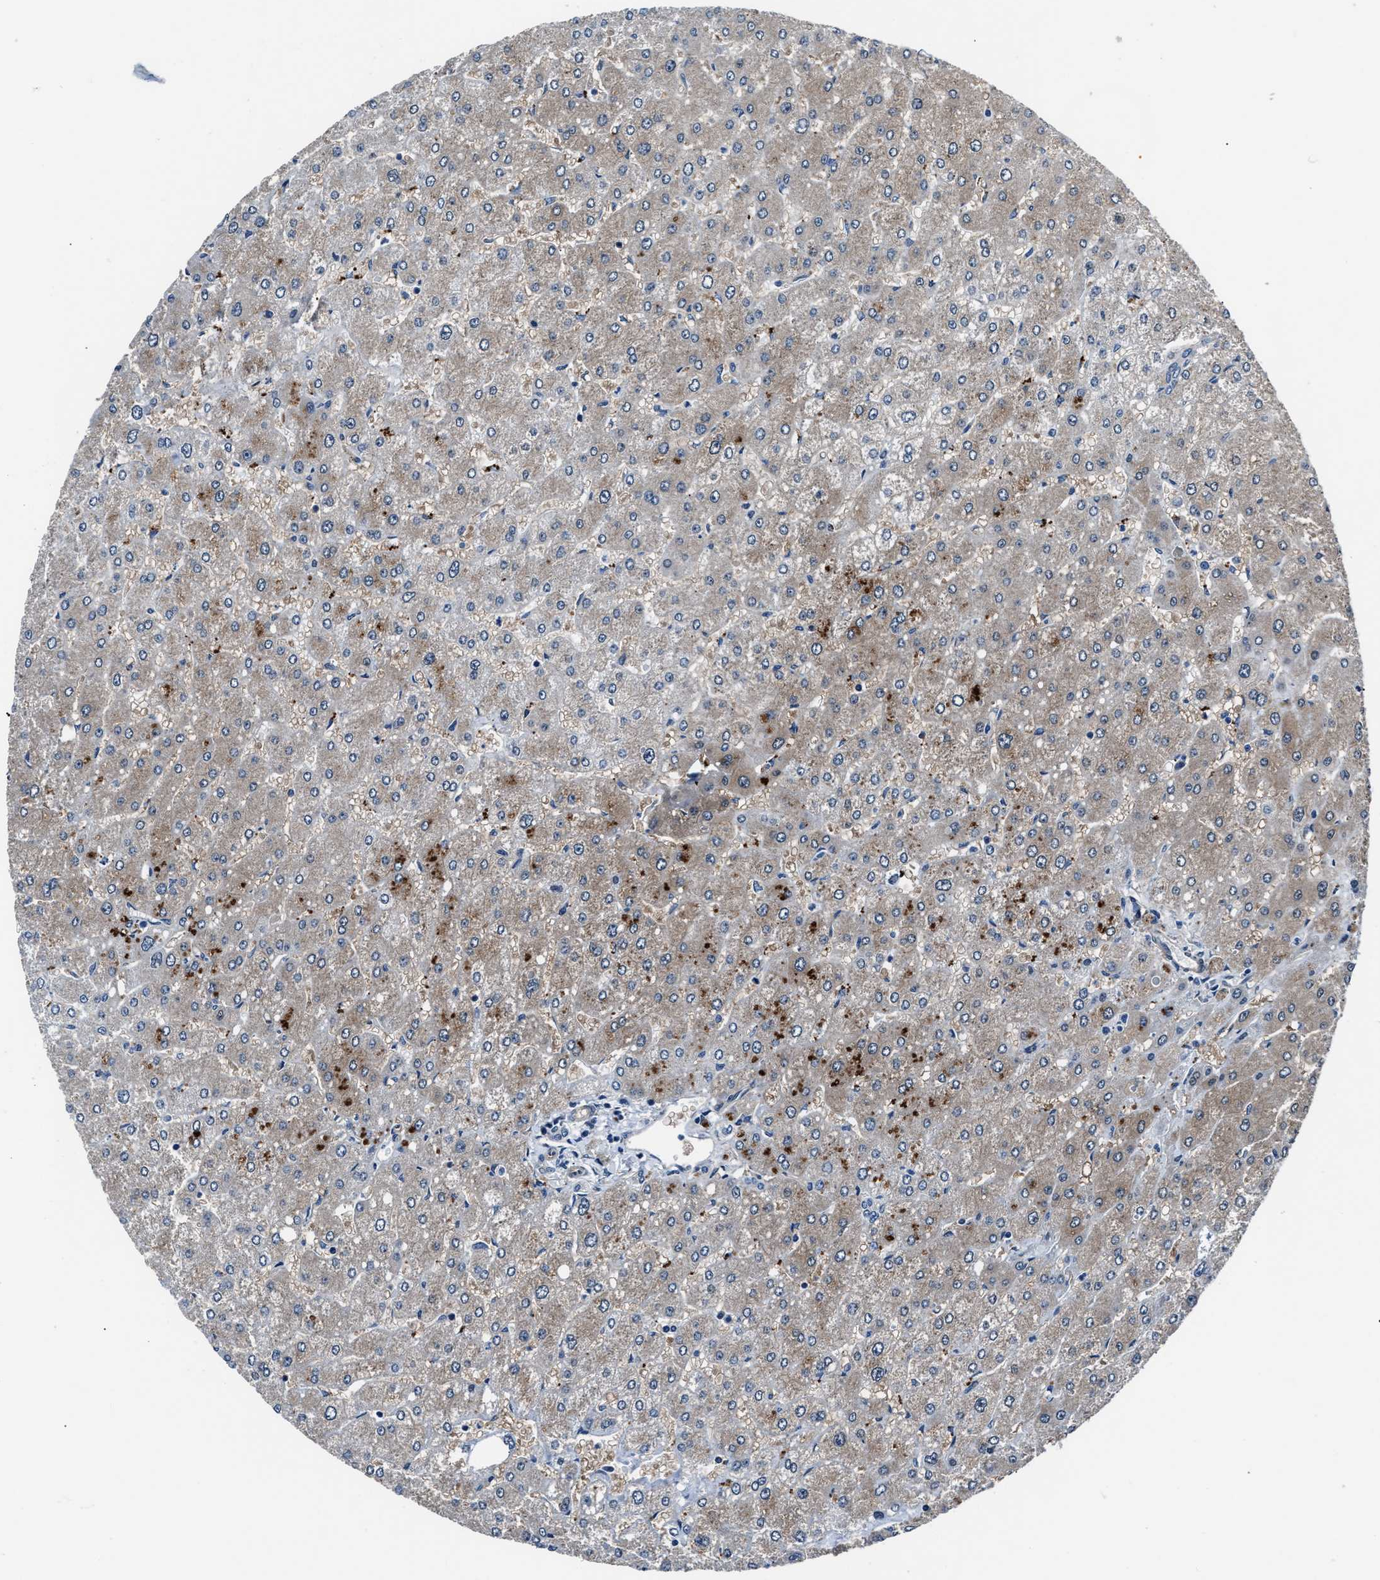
{"staining": {"intensity": "weak", "quantity": "<25%", "location": "cytoplasmic/membranous"}, "tissue": "liver", "cell_type": "Cholangiocytes", "image_type": "normal", "snomed": [{"axis": "morphology", "description": "Normal tissue, NOS"}, {"axis": "topography", "description": "Liver"}], "caption": "This is a histopathology image of immunohistochemistry staining of normal liver, which shows no staining in cholangiocytes.", "gene": "MPDZ", "patient": {"sex": "male", "age": 55}}